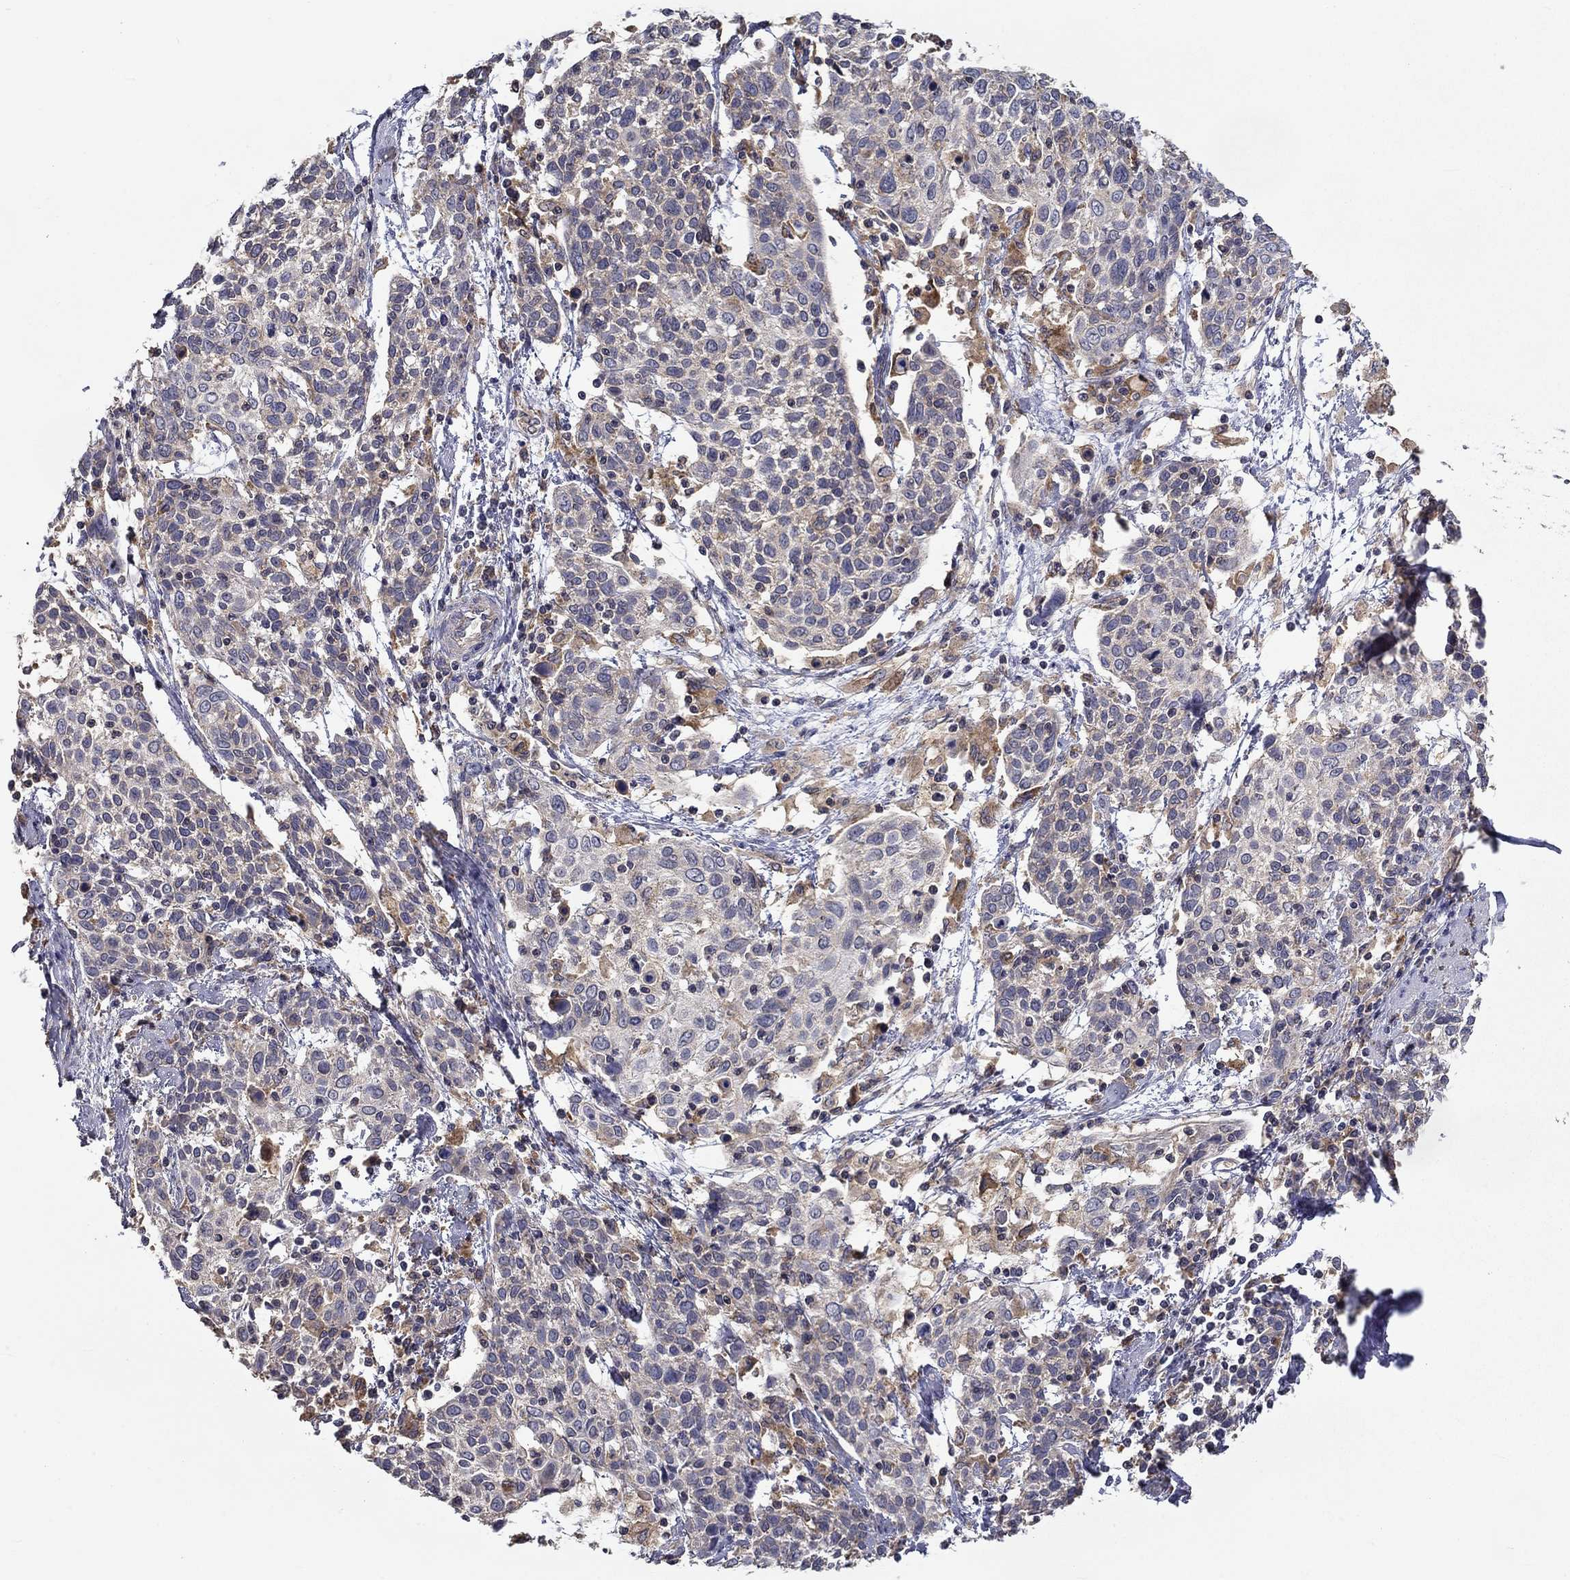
{"staining": {"intensity": "negative", "quantity": "none", "location": "none"}, "tissue": "cervical cancer", "cell_type": "Tumor cells", "image_type": "cancer", "snomed": [{"axis": "morphology", "description": "Squamous cell carcinoma, NOS"}, {"axis": "topography", "description": "Cervix"}], "caption": "Immunohistochemical staining of human cervical cancer (squamous cell carcinoma) displays no significant expression in tumor cells.", "gene": "ALDH4A1", "patient": {"sex": "female", "age": 61}}